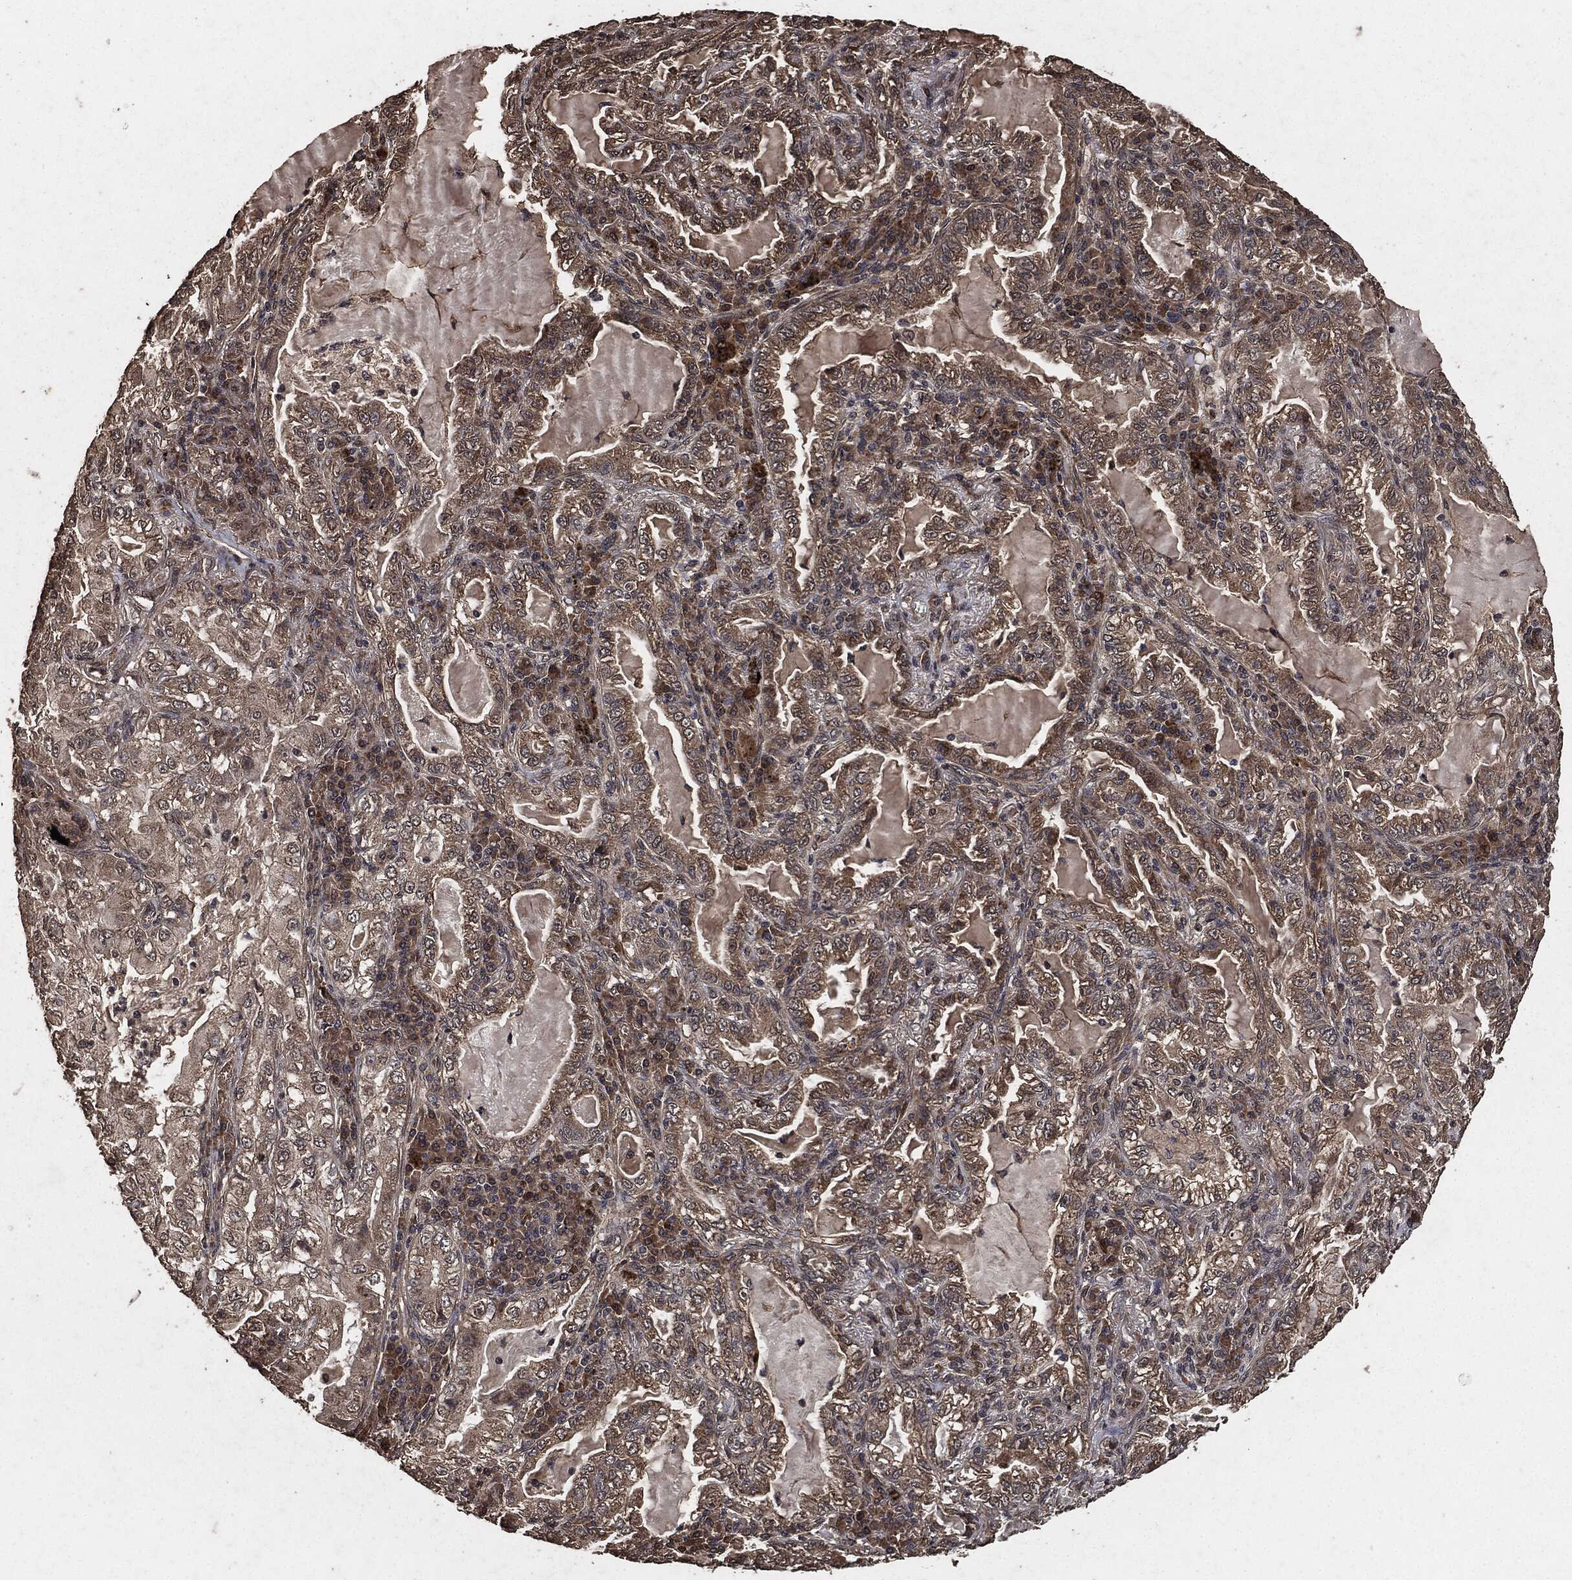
{"staining": {"intensity": "moderate", "quantity": ">75%", "location": "cytoplasmic/membranous"}, "tissue": "lung cancer", "cell_type": "Tumor cells", "image_type": "cancer", "snomed": [{"axis": "morphology", "description": "Adenocarcinoma, NOS"}, {"axis": "topography", "description": "Lung"}], "caption": "IHC staining of lung adenocarcinoma, which demonstrates medium levels of moderate cytoplasmic/membranous expression in approximately >75% of tumor cells indicating moderate cytoplasmic/membranous protein positivity. The staining was performed using DAB (brown) for protein detection and nuclei were counterstained in hematoxylin (blue).", "gene": "AKT1S1", "patient": {"sex": "female", "age": 73}}